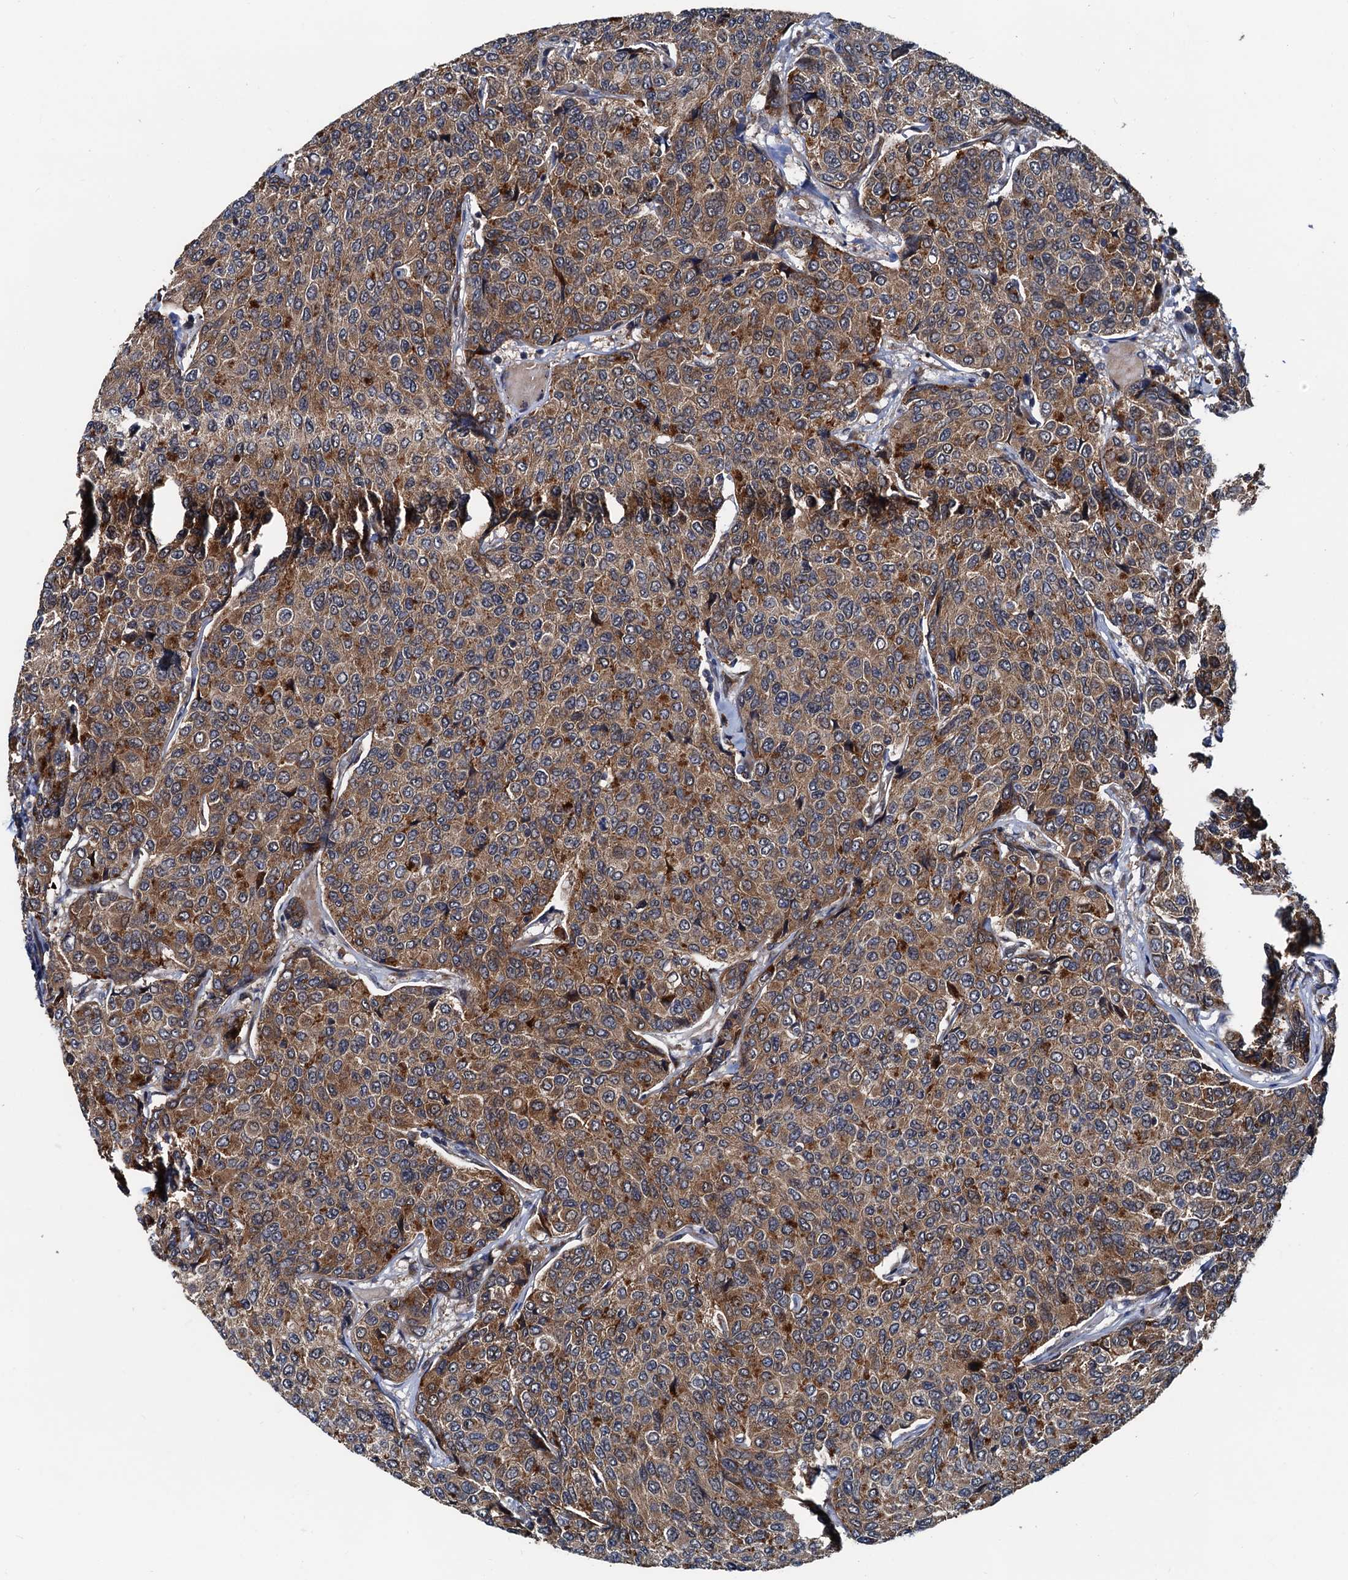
{"staining": {"intensity": "moderate", "quantity": ">75%", "location": "cytoplasmic/membranous"}, "tissue": "breast cancer", "cell_type": "Tumor cells", "image_type": "cancer", "snomed": [{"axis": "morphology", "description": "Duct carcinoma"}, {"axis": "topography", "description": "Breast"}], "caption": "Immunohistochemistry (IHC) image of neoplastic tissue: breast intraductal carcinoma stained using immunohistochemistry exhibits medium levels of moderate protein expression localized specifically in the cytoplasmic/membranous of tumor cells, appearing as a cytoplasmic/membranous brown color.", "gene": "AAGAB", "patient": {"sex": "female", "age": 55}}